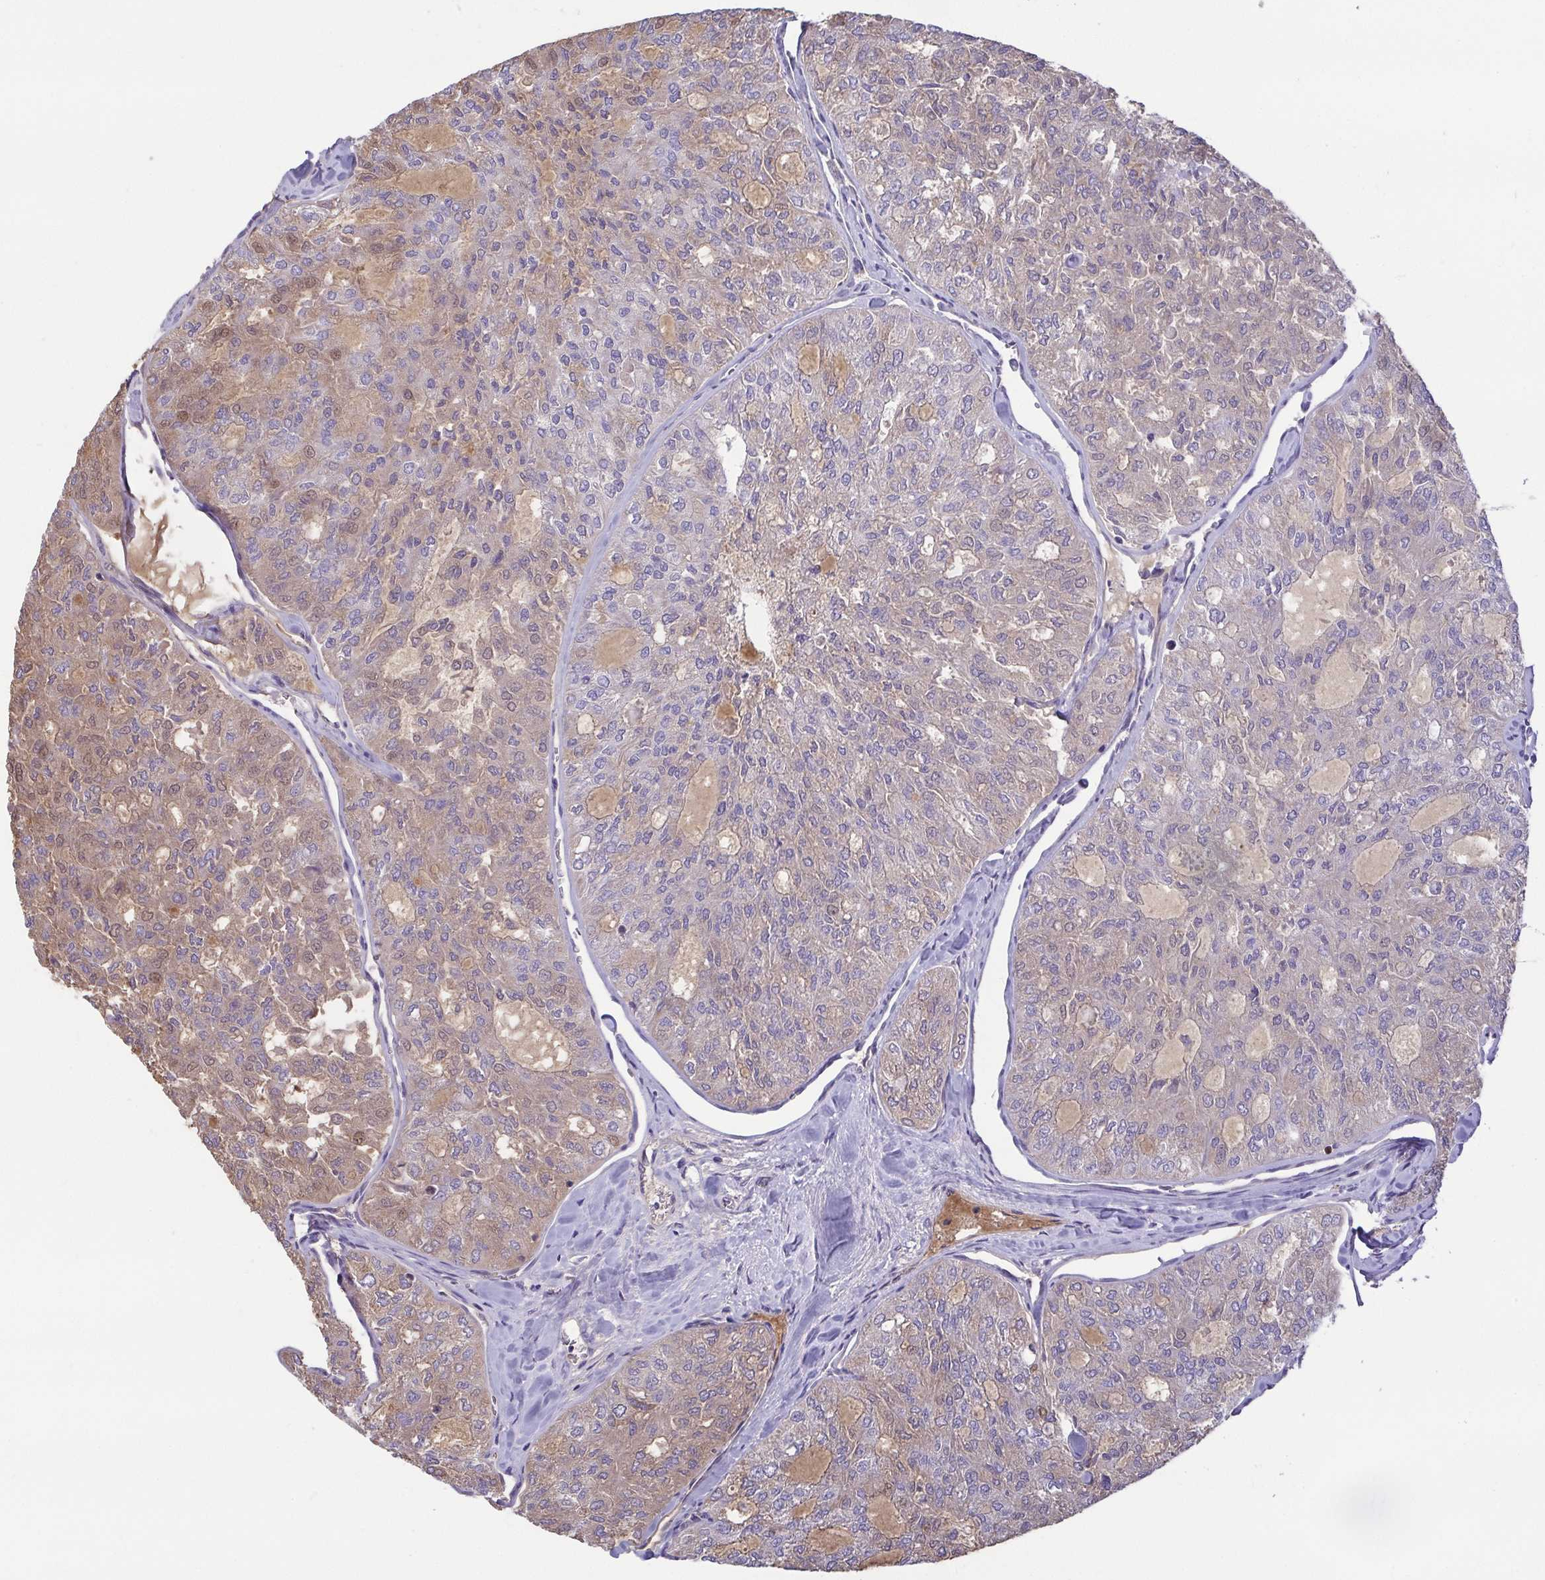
{"staining": {"intensity": "weak", "quantity": "25%-75%", "location": "cytoplasmic/membranous"}, "tissue": "thyroid cancer", "cell_type": "Tumor cells", "image_type": "cancer", "snomed": [{"axis": "morphology", "description": "Follicular adenoma carcinoma, NOS"}, {"axis": "topography", "description": "Thyroid gland"}], "caption": "The histopathology image displays staining of follicular adenoma carcinoma (thyroid), revealing weak cytoplasmic/membranous protein staining (brown color) within tumor cells. The protein is stained brown, and the nuclei are stained in blue (DAB (3,3'-diaminobenzidine) IHC with brightfield microscopy, high magnification).", "gene": "OSBPL7", "patient": {"sex": "male", "age": 75}}